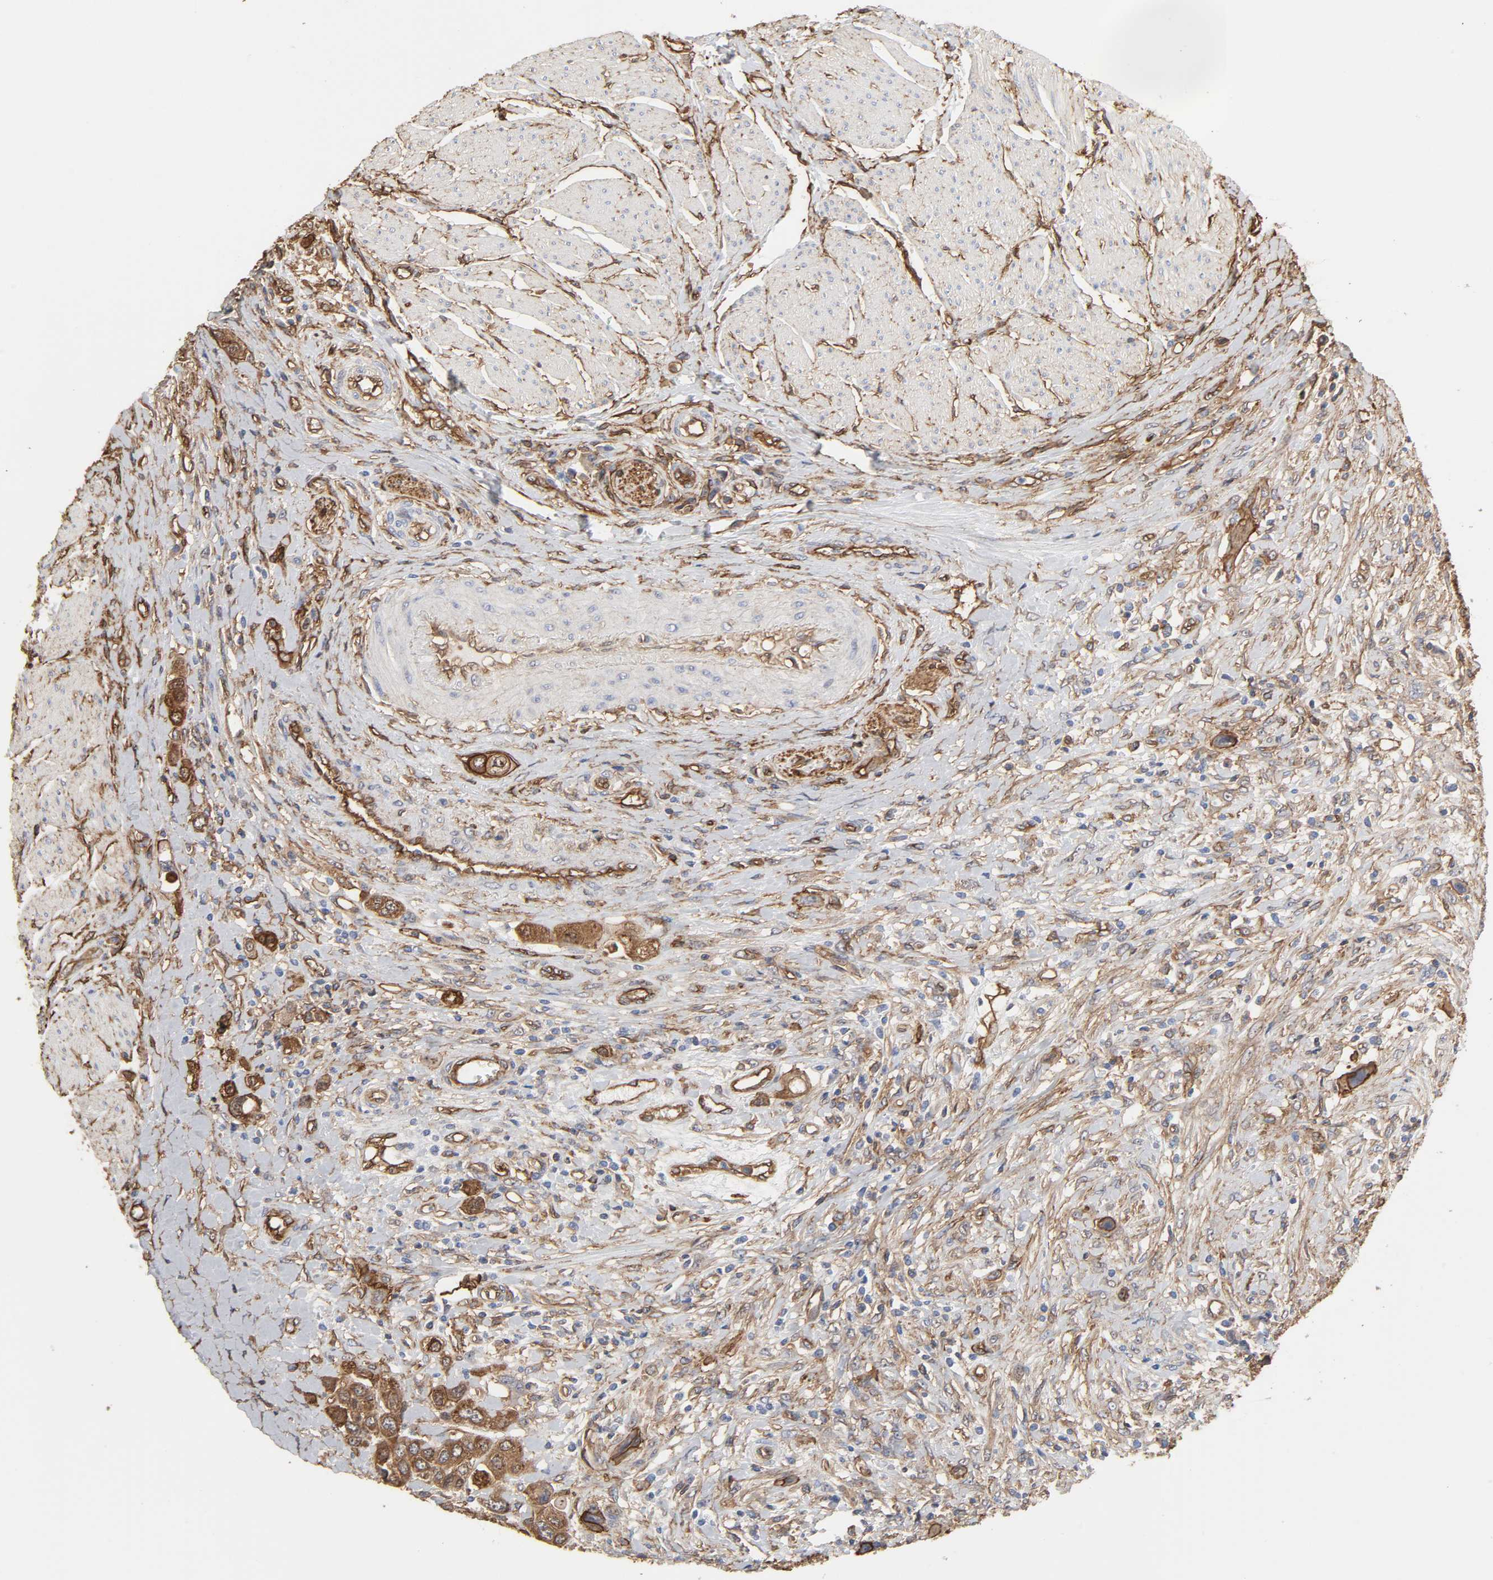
{"staining": {"intensity": "moderate", "quantity": ">75%", "location": "cytoplasmic/membranous"}, "tissue": "urothelial cancer", "cell_type": "Tumor cells", "image_type": "cancer", "snomed": [{"axis": "morphology", "description": "Urothelial carcinoma, High grade"}, {"axis": "topography", "description": "Urinary bladder"}], "caption": "High-power microscopy captured an IHC image of urothelial cancer, revealing moderate cytoplasmic/membranous expression in approximately >75% of tumor cells.", "gene": "ANXA2", "patient": {"sex": "male", "age": 50}}